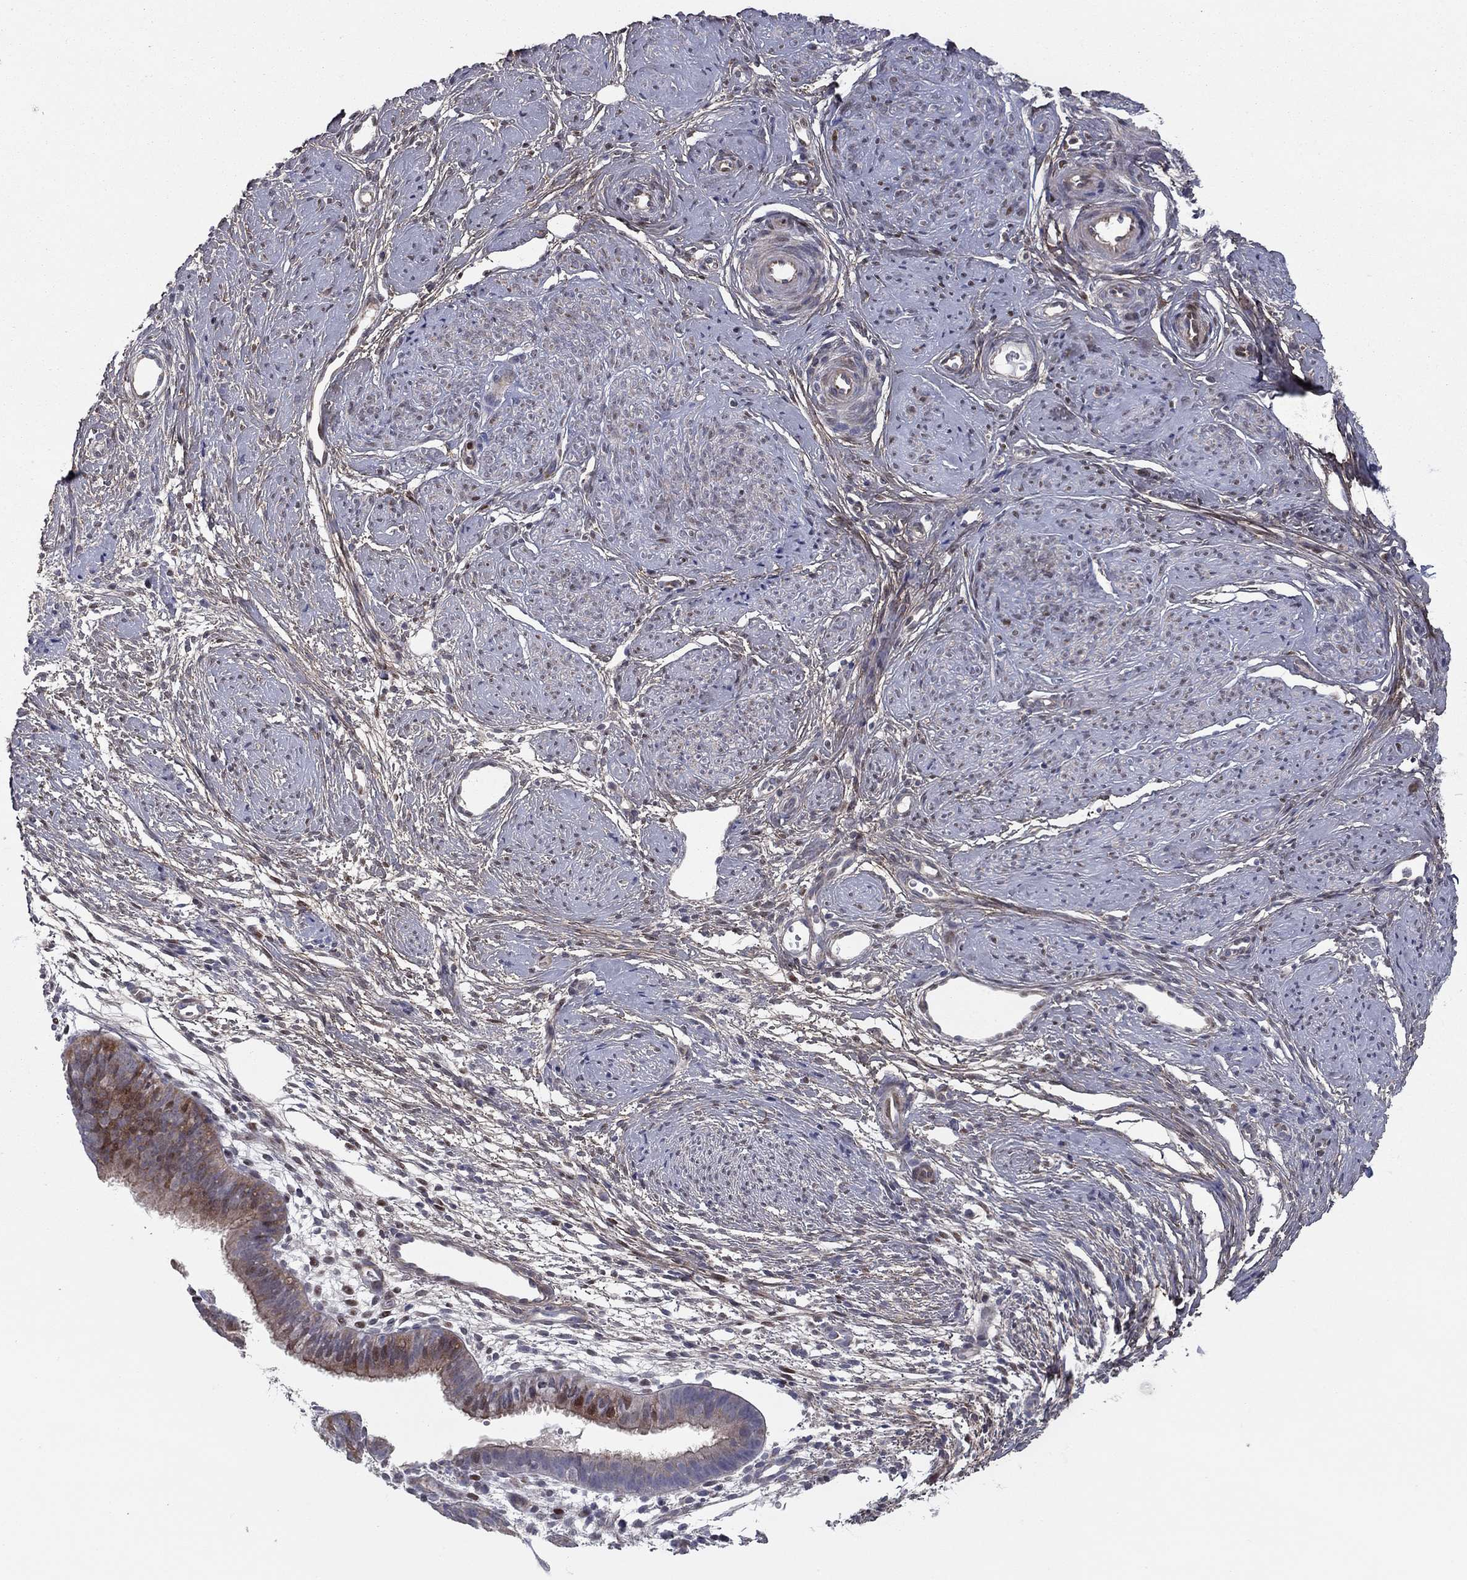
{"staining": {"intensity": "negative", "quantity": "none", "location": "none"}, "tissue": "smooth muscle", "cell_type": "Smooth muscle cells", "image_type": "normal", "snomed": [{"axis": "morphology", "description": "Normal tissue, NOS"}, {"axis": "topography", "description": "Smooth muscle"}], "caption": "This is a histopathology image of immunohistochemistry (IHC) staining of unremarkable smooth muscle, which shows no positivity in smooth muscle cells. (DAB IHC, high magnification).", "gene": "DUSP7", "patient": {"sex": "female", "age": 48}}